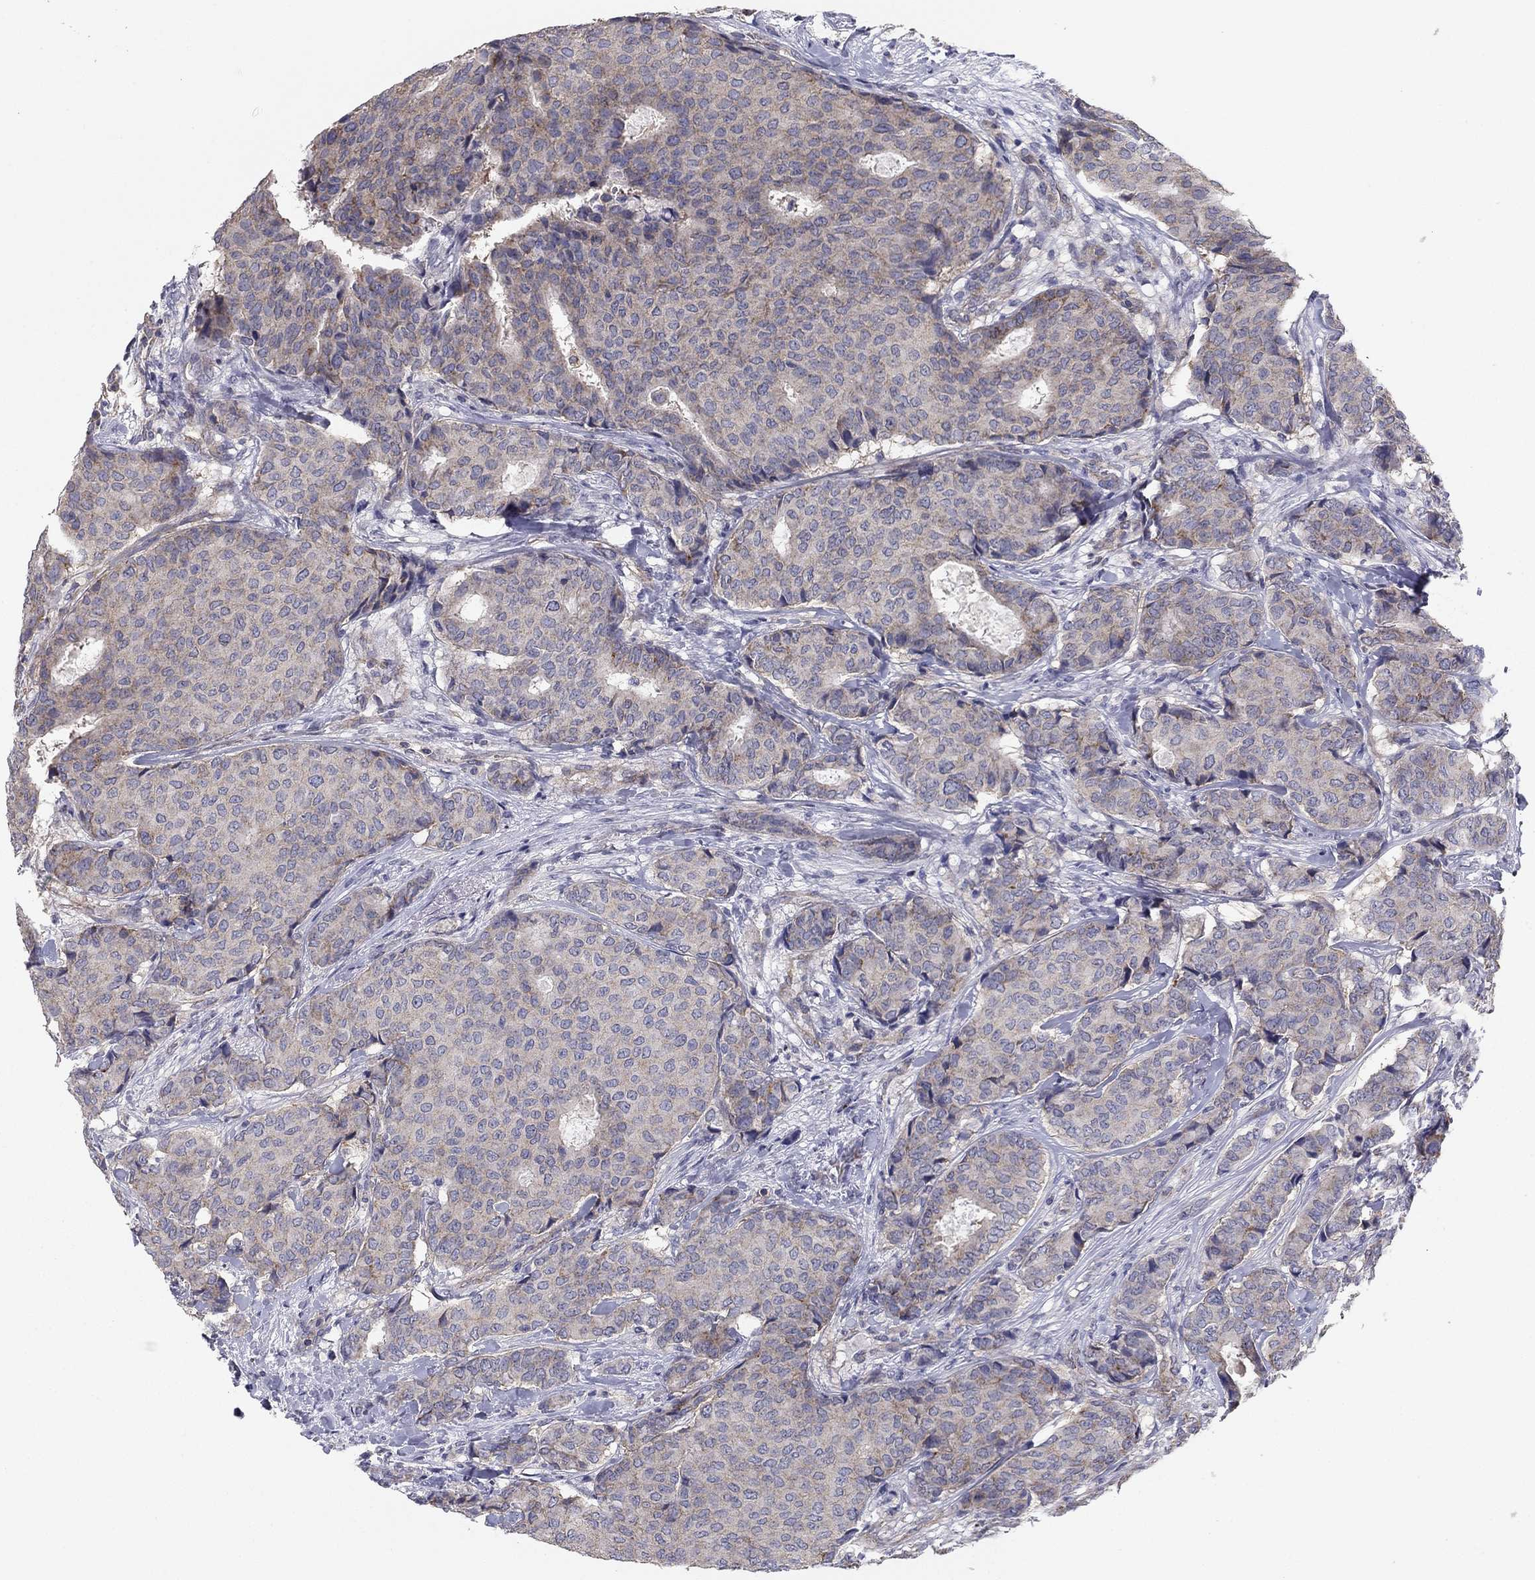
{"staining": {"intensity": "negative", "quantity": "none", "location": "none"}, "tissue": "breast cancer", "cell_type": "Tumor cells", "image_type": "cancer", "snomed": [{"axis": "morphology", "description": "Duct carcinoma"}, {"axis": "topography", "description": "Breast"}], "caption": "Protein analysis of breast invasive ductal carcinoma exhibits no significant positivity in tumor cells.", "gene": "SEPTIN3", "patient": {"sex": "female", "age": 75}}